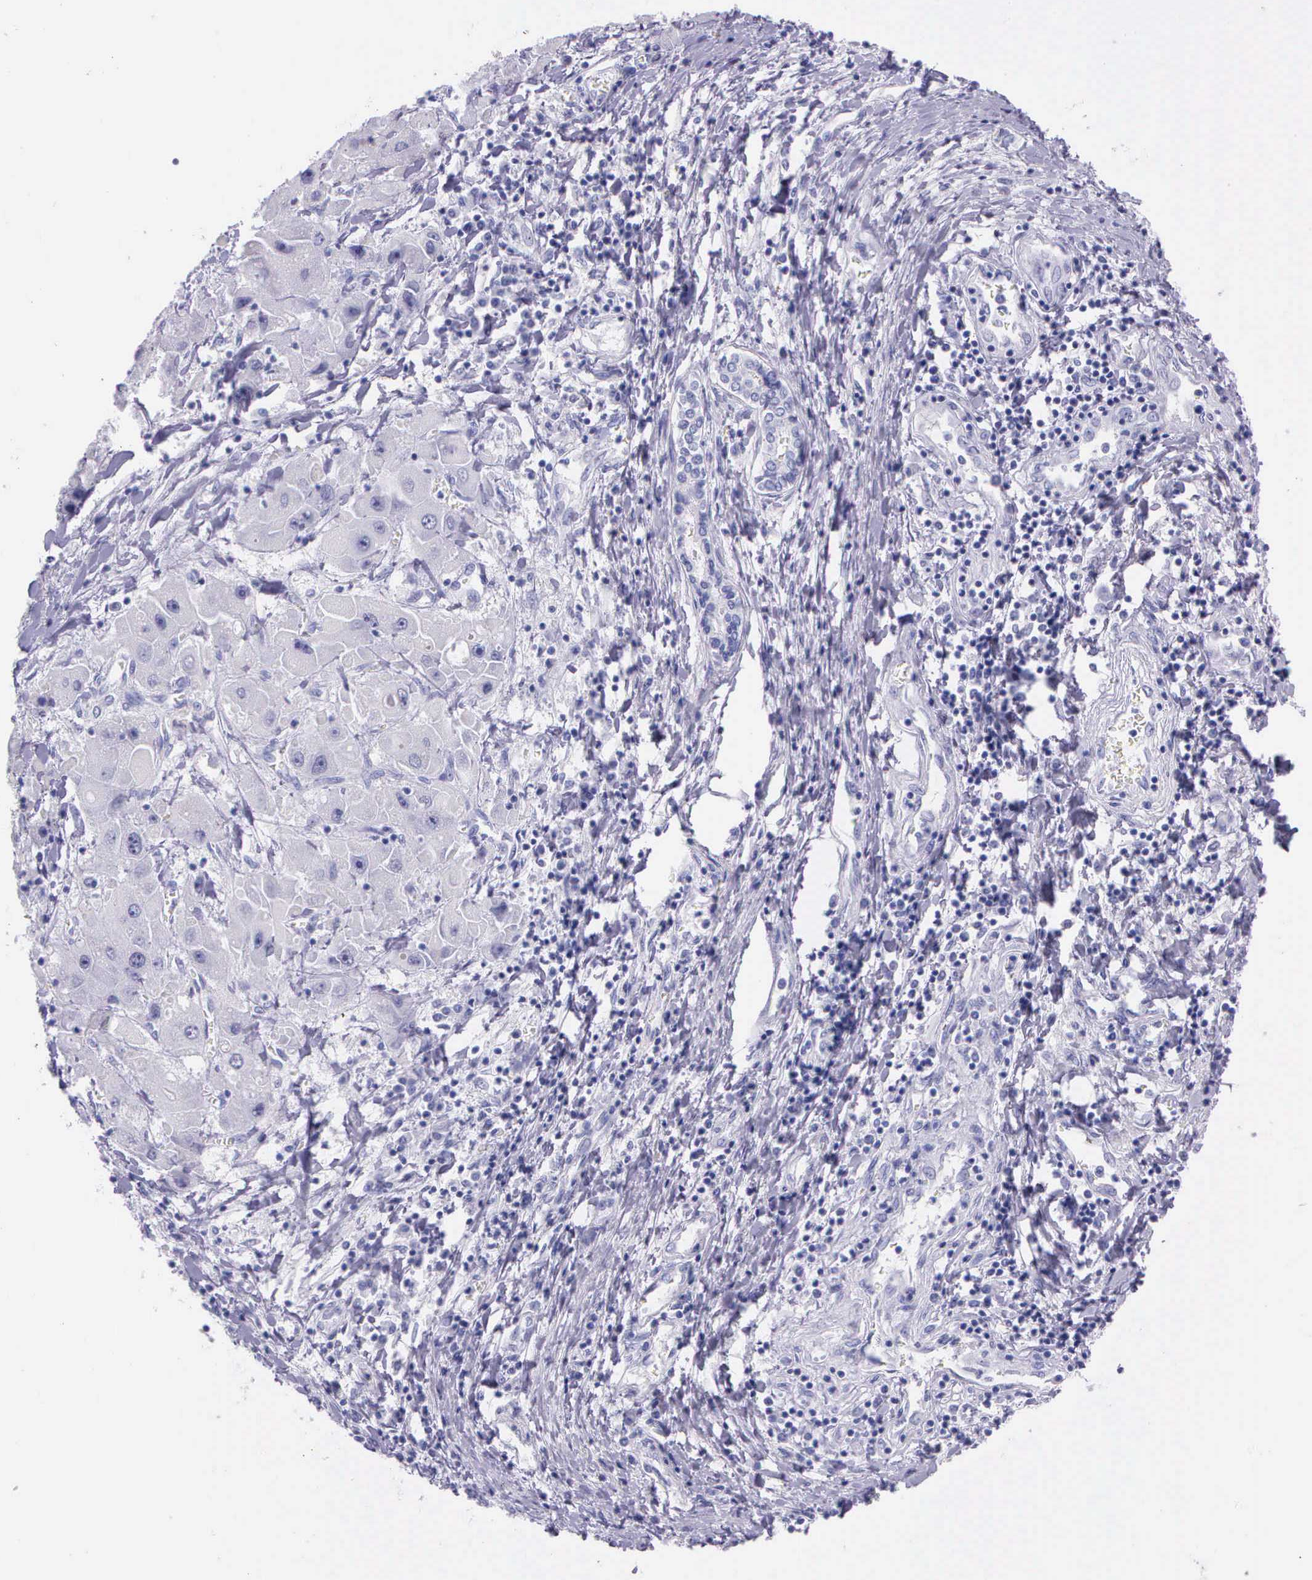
{"staining": {"intensity": "negative", "quantity": "none", "location": "none"}, "tissue": "liver cancer", "cell_type": "Tumor cells", "image_type": "cancer", "snomed": [{"axis": "morphology", "description": "Carcinoma, Hepatocellular, NOS"}, {"axis": "topography", "description": "Liver"}], "caption": "This micrograph is of liver cancer (hepatocellular carcinoma) stained with immunohistochemistry (IHC) to label a protein in brown with the nuclei are counter-stained blue. There is no positivity in tumor cells.", "gene": "CCNB1", "patient": {"sex": "male", "age": 24}}